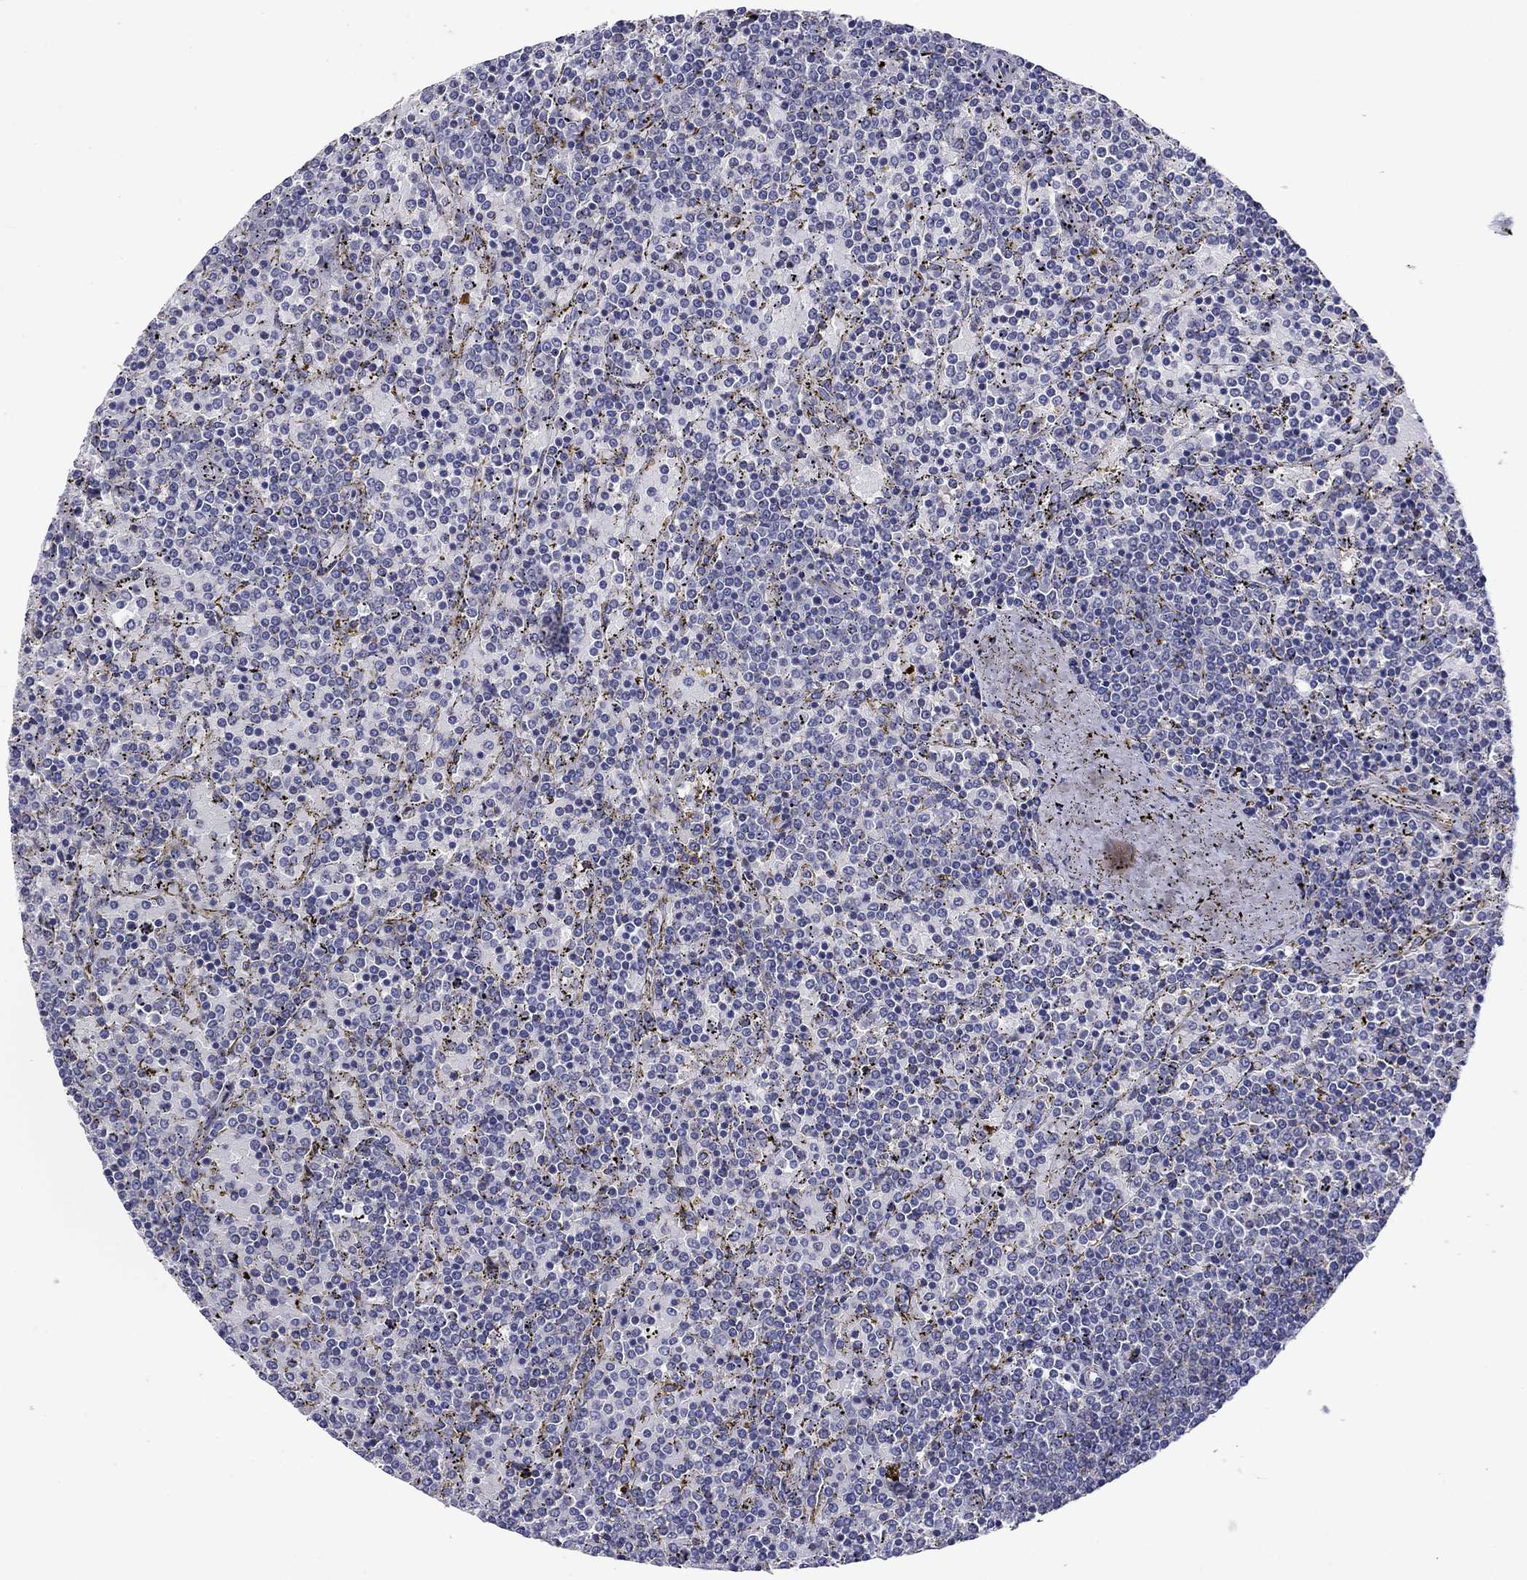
{"staining": {"intensity": "negative", "quantity": "none", "location": "none"}, "tissue": "lymphoma", "cell_type": "Tumor cells", "image_type": "cancer", "snomed": [{"axis": "morphology", "description": "Malignant lymphoma, non-Hodgkin's type, Low grade"}, {"axis": "topography", "description": "Spleen"}], "caption": "Micrograph shows no protein staining in tumor cells of lymphoma tissue.", "gene": "CNDP1", "patient": {"sex": "female", "age": 77}}